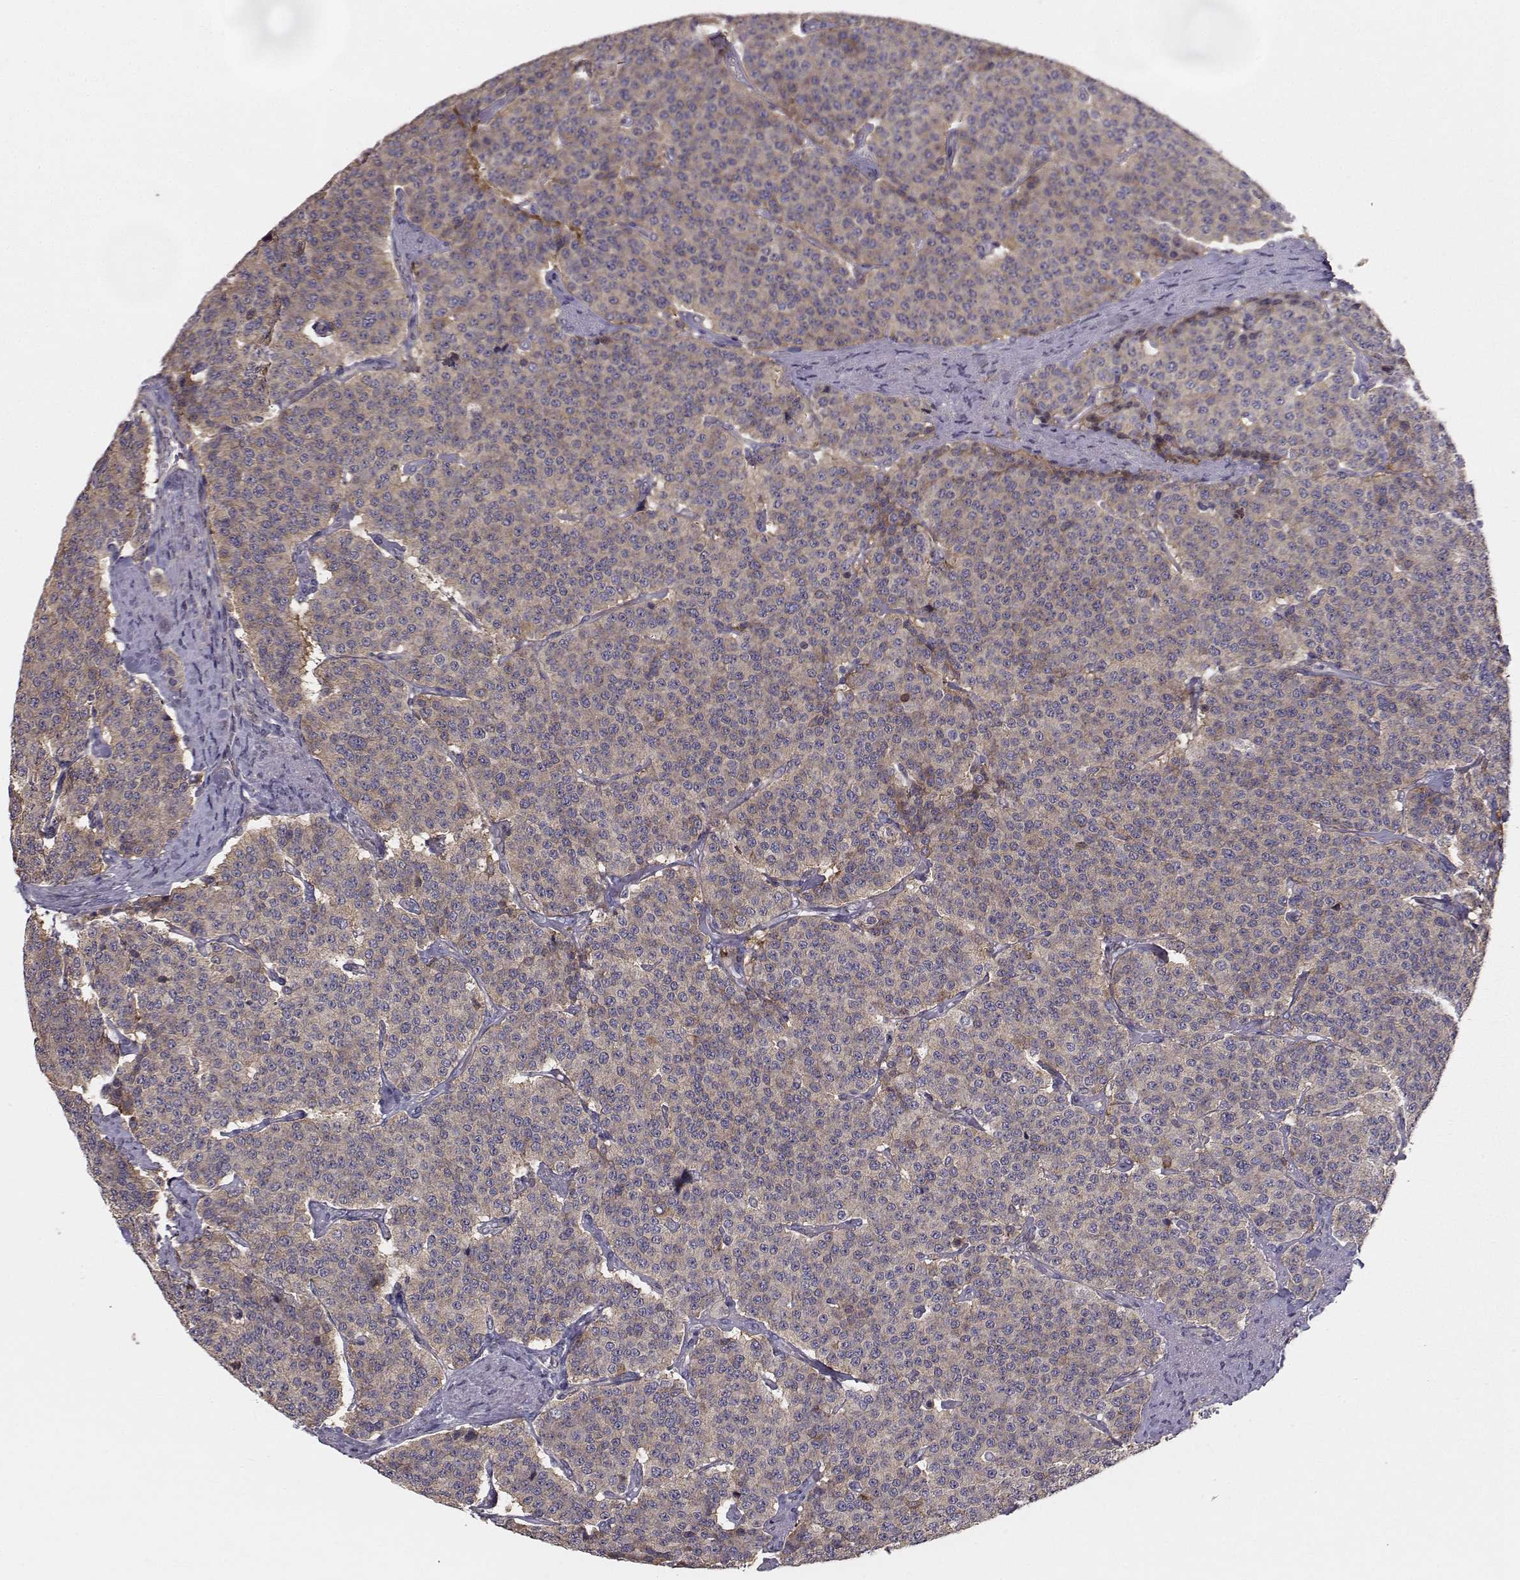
{"staining": {"intensity": "weak", "quantity": ">75%", "location": "cytoplasmic/membranous"}, "tissue": "carcinoid", "cell_type": "Tumor cells", "image_type": "cancer", "snomed": [{"axis": "morphology", "description": "Carcinoid, malignant, NOS"}, {"axis": "topography", "description": "Small intestine"}], "caption": "Protein staining of carcinoid tissue demonstrates weak cytoplasmic/membranous positivity in about >75% of tumor cells. (Brightfield microscopy of DAB IHC at high magnification).", "gene": "HSP90AB1", "patient": {"sex": "female", "age": 58}}